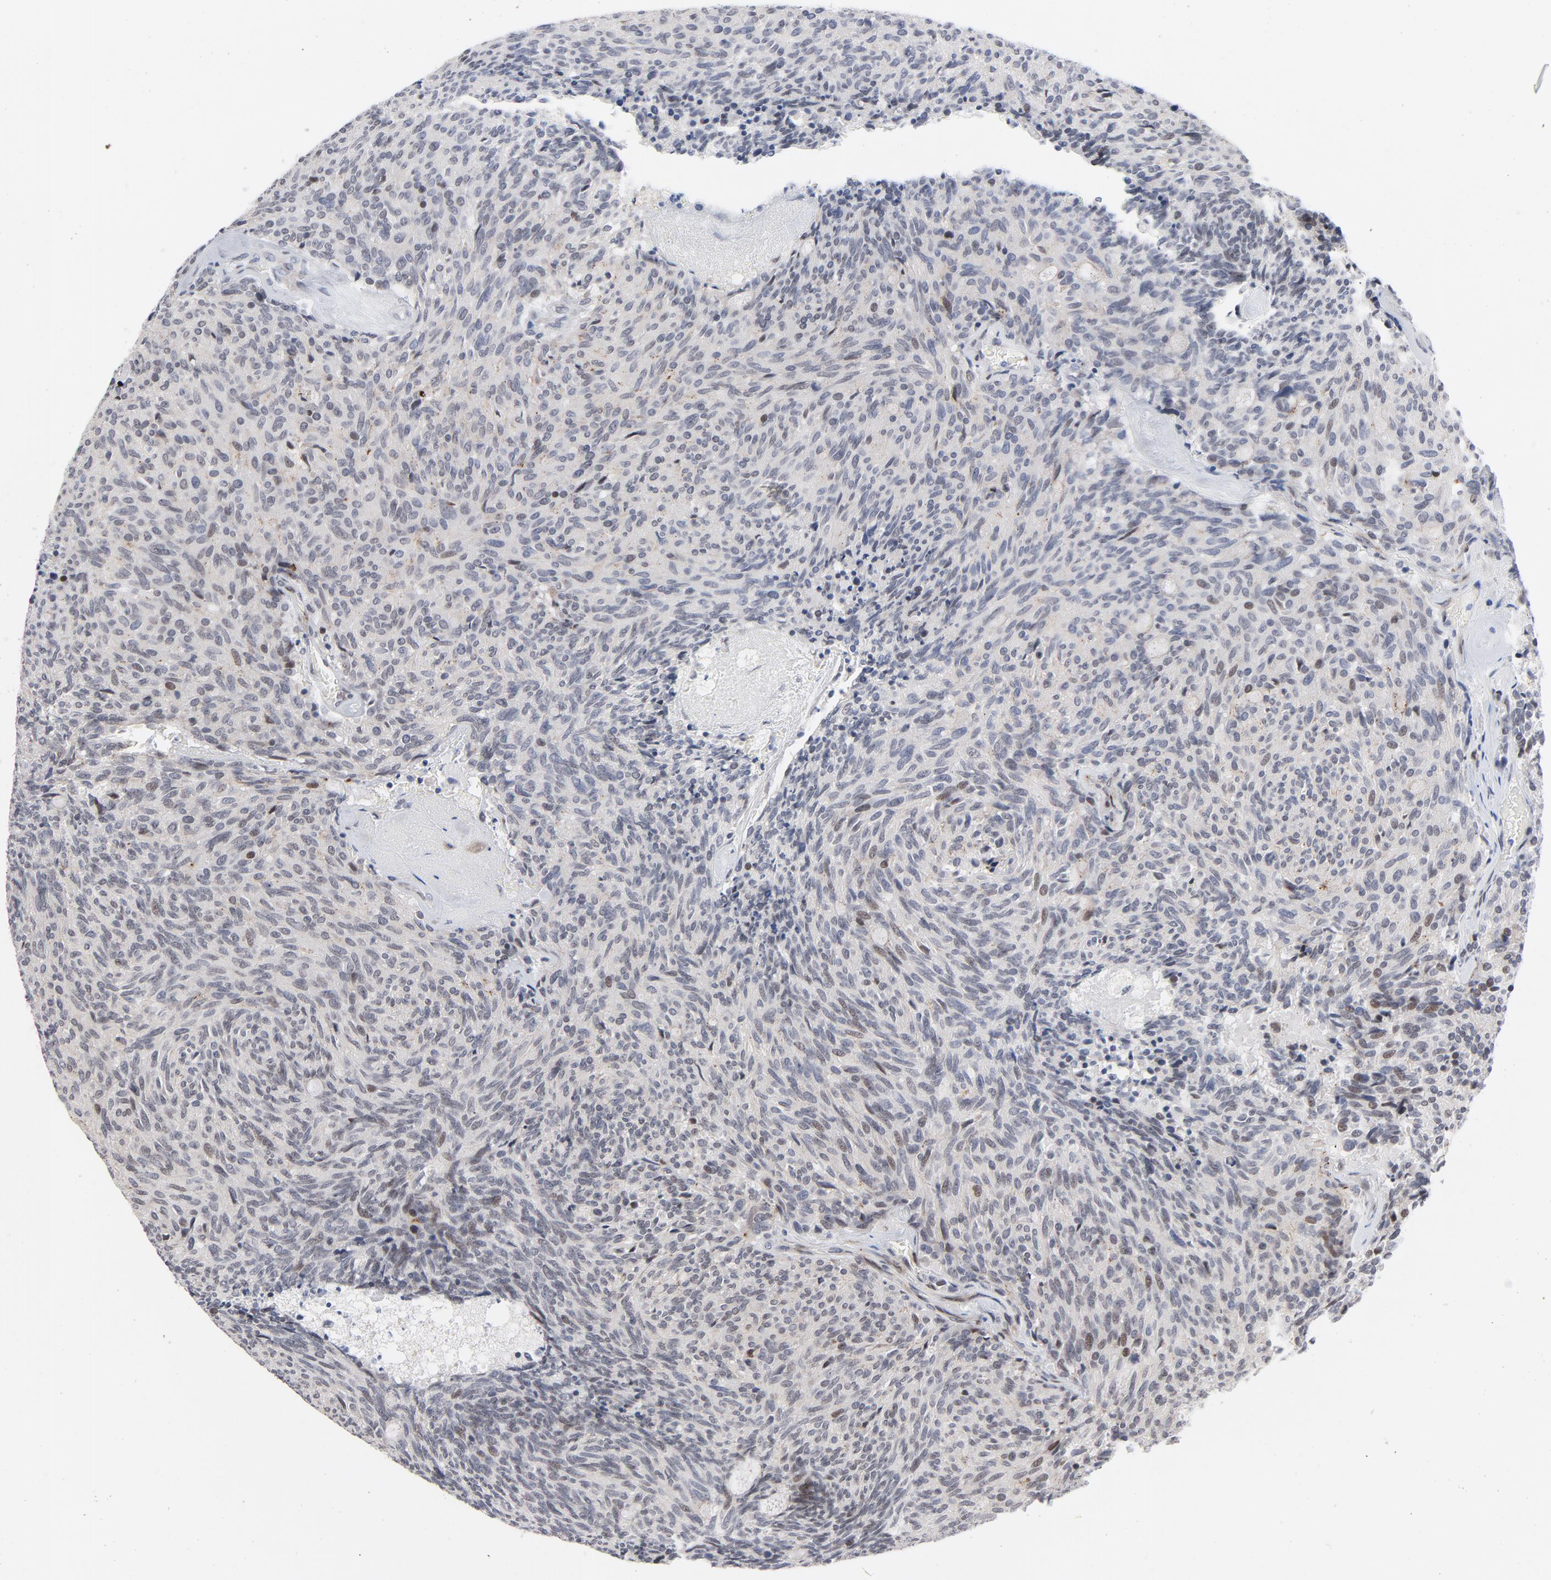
{"staining": {"intensity": "weak", "quantity": "<25%", "location": "nuclear"}, "tissue": "carcinoid", "cell_type": "Tumor cells", "image_type": "cancer", "snomed": [{"axis": "morphology", "description": "Carcinoid, malignant, NOS"}, {"axis": "topography", "description": "Pancreas"}], "caption": "An IHC histopathology image of carcinoid (malignant) is shown. There is no staining in tumor cells of carcinoid (malignant).", "gene": "NFIC", "patient": {"sex": "female", "age": 54}}